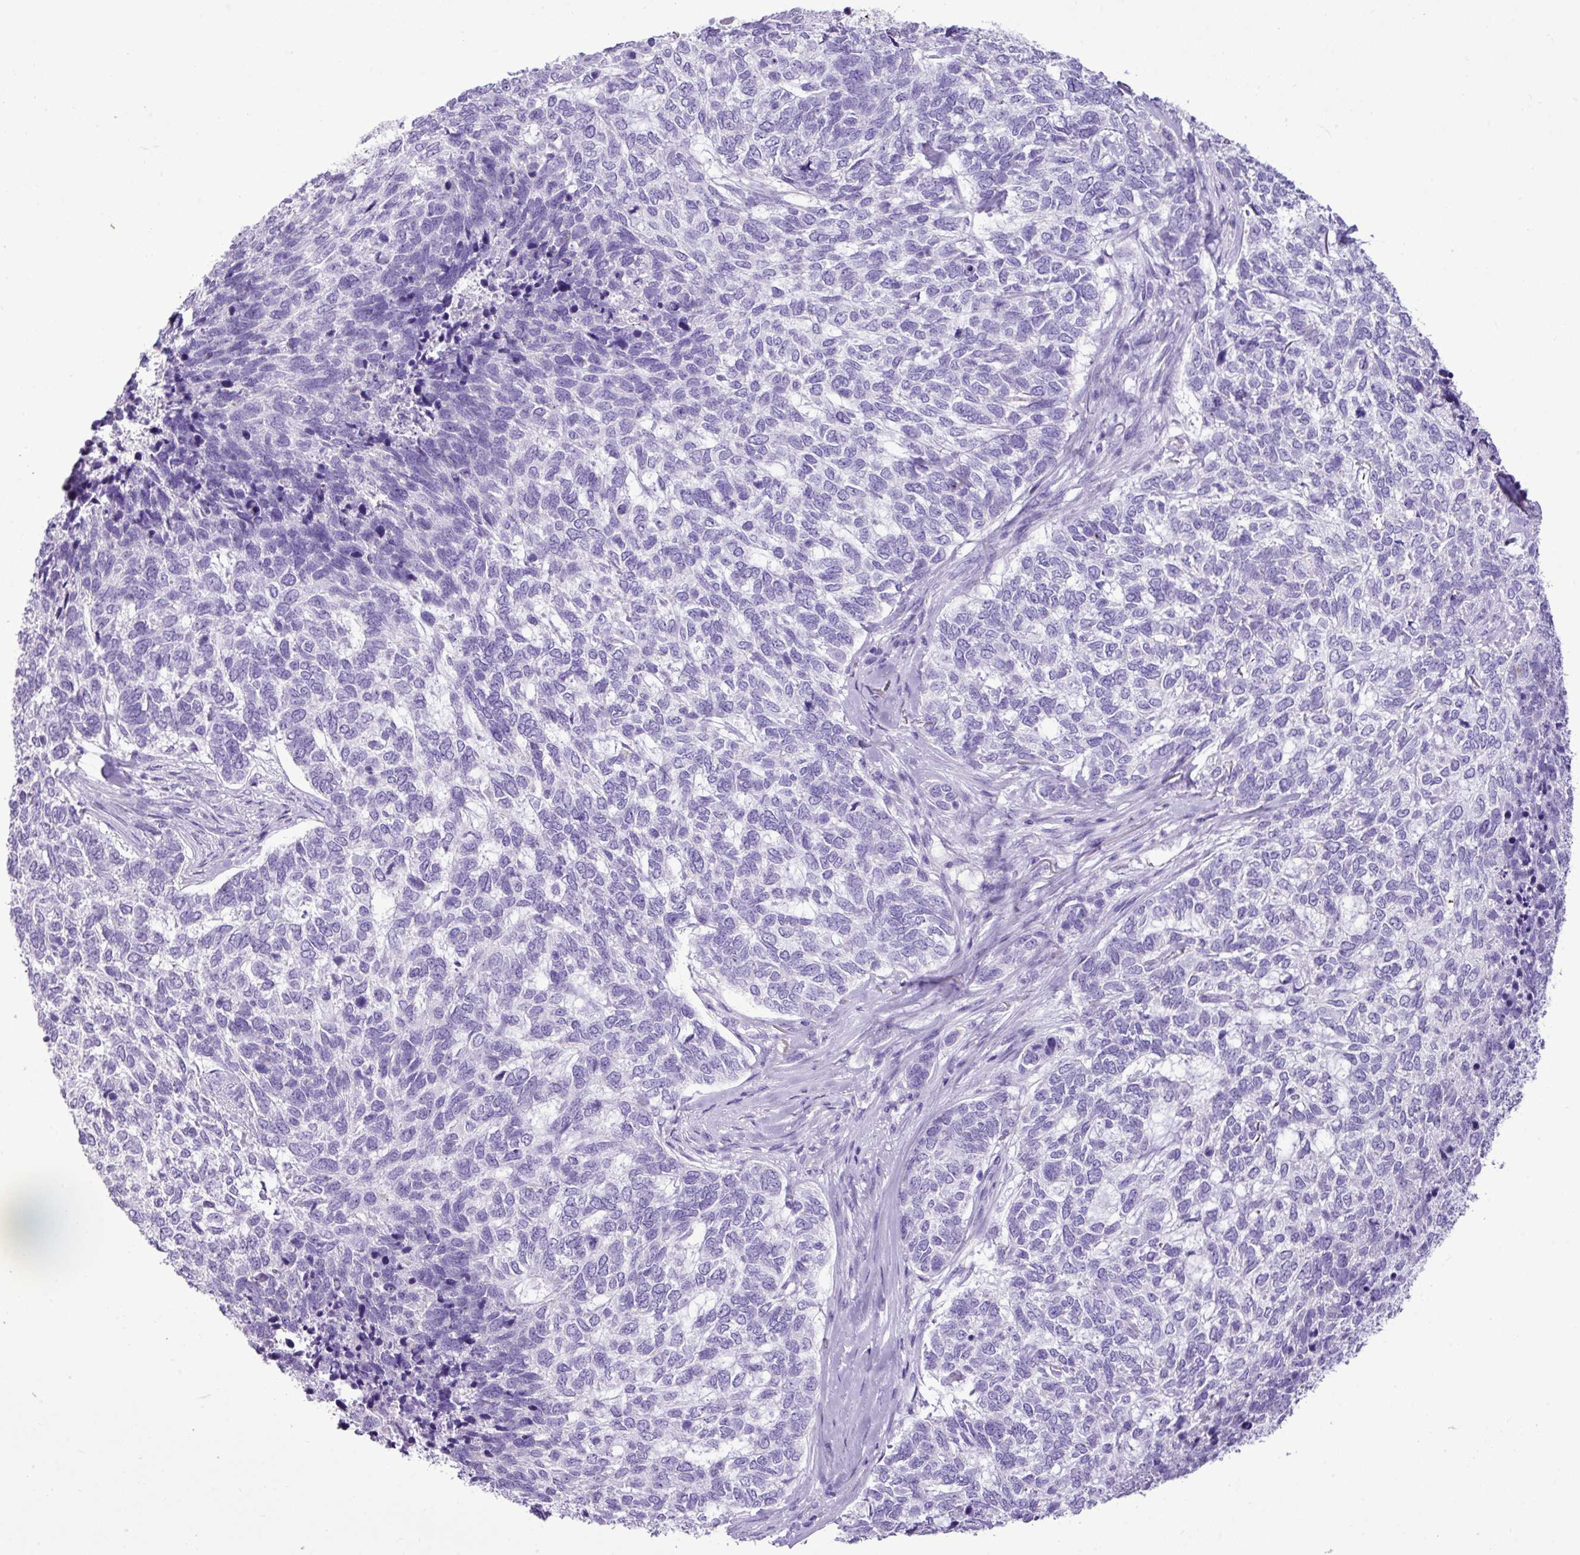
{"staining": {"intensity": "negative", "quantity": "none", "location": "none"}, "tissue": "skin cancer", "cell_type": "Tumor cells", "image_type": "cancer", "snomed": [{"axis": "morphology", "description": "Basal cell carcinoma"}, {"axis": "topography", "description": "Skin"}], "caption": "Image shows no significant protein positivity in tumor cells of skin cancer (basal cell carcinoma).", "gene": "ZSCAN5A", "patient": {"sex": "female", "age": 65}}